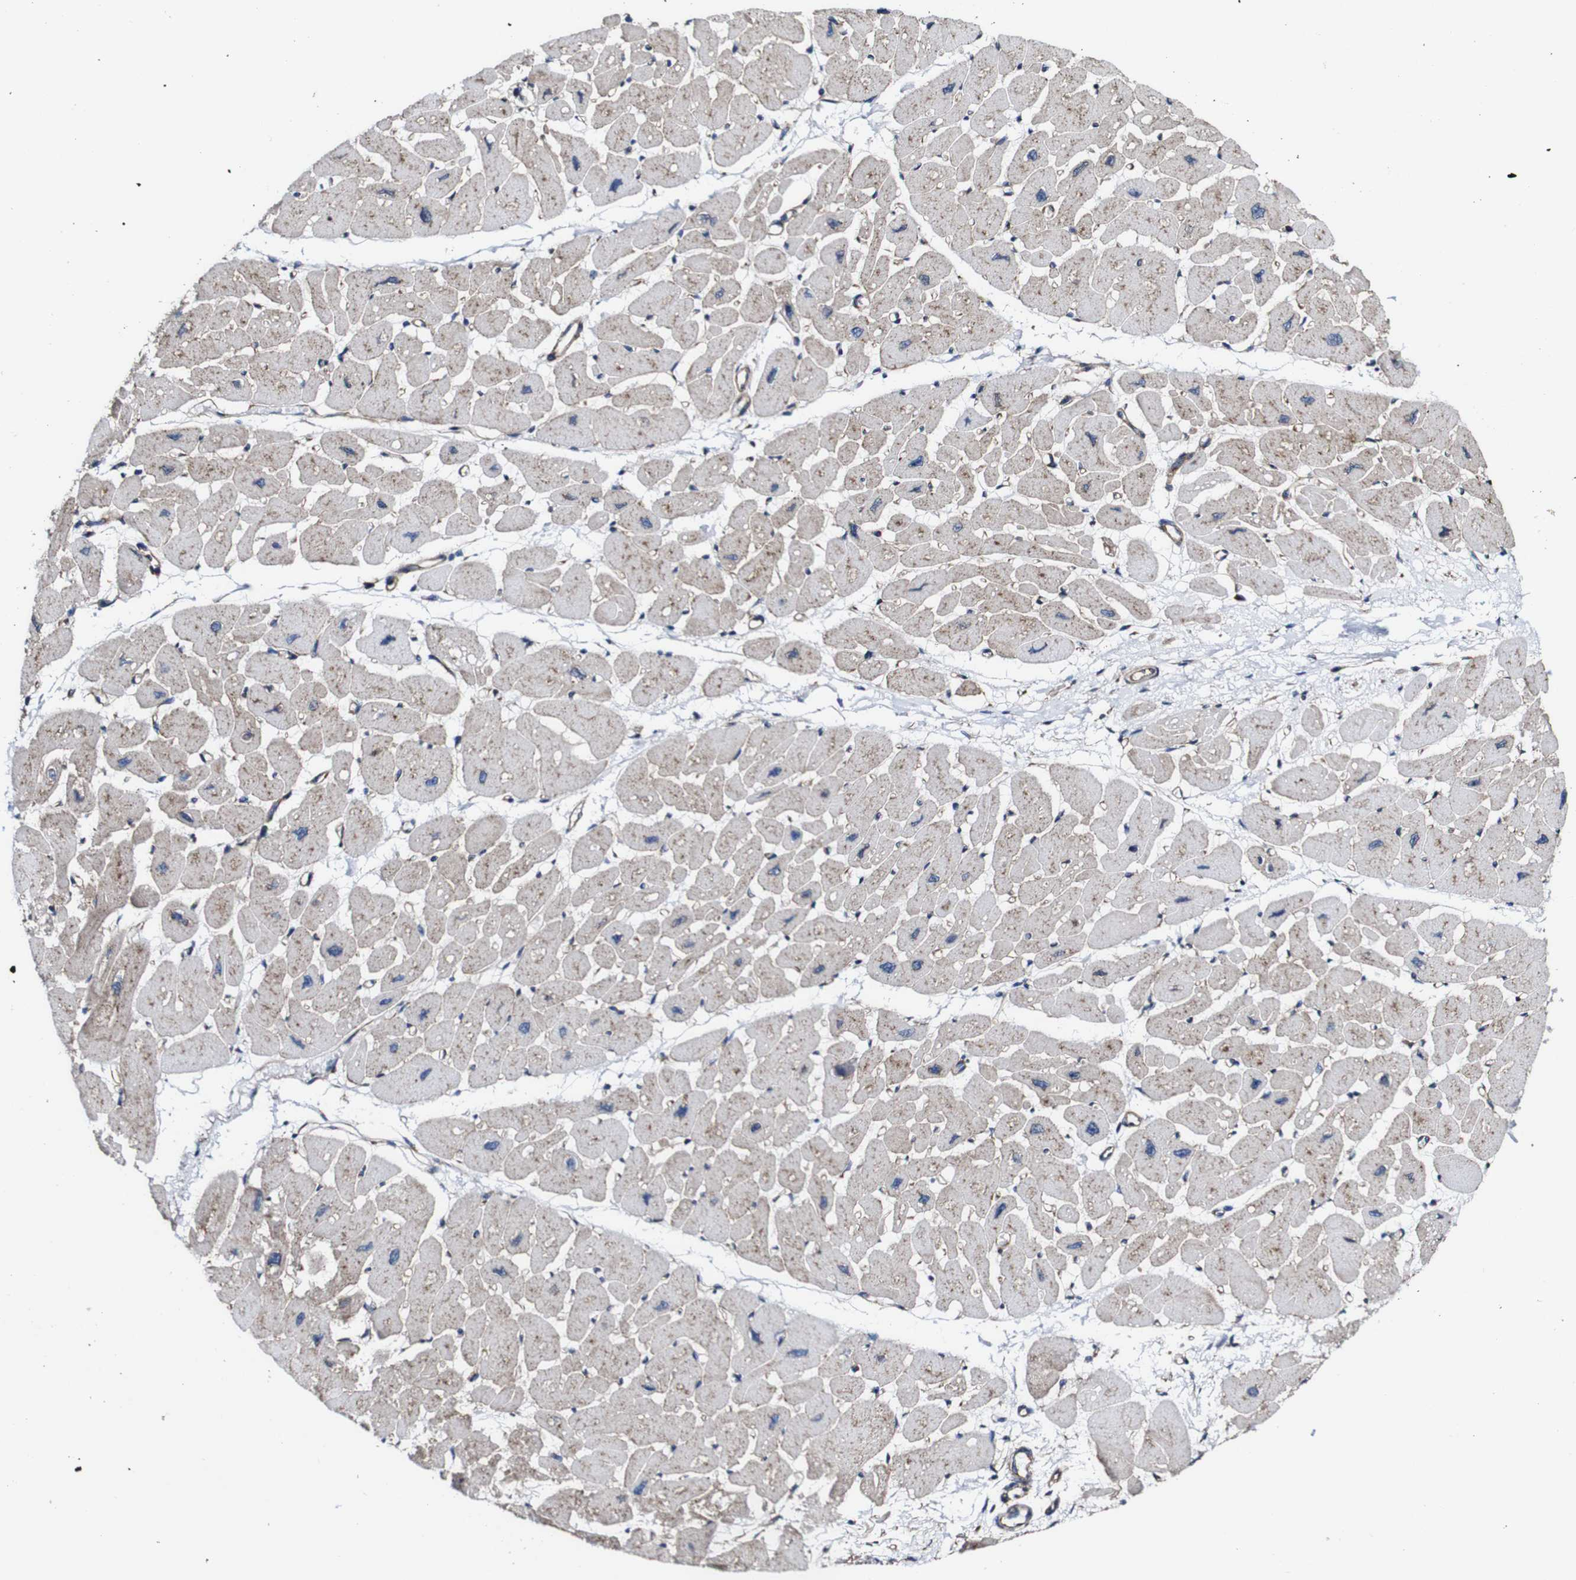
{"staining": {"intensity": "moderate", "quantity": "25%-75%", "location": "cytoplasmic/membranous"}, "tissue": "heart muscle", "cell_type": "Cardiomyocytes", "image_type": "normal", "snomed": [{"axis": "morphology", "description": "Normal tissue, NOS"}, {"axis": "topography", "description": "Heart"}], "caption": "Immunohistochemistry histopathology image of normal heart muscle: human heart muscle stained using immunohistochemistry exhibits medium levels of moderate protein expression localized specifically in the cytoplasmic/membranous of cardiomyocytes, appearing as a cytoplasmic/membranous brown color.", "gene": "CSF1R", "patient": {"sex": "female", "age": 54}}